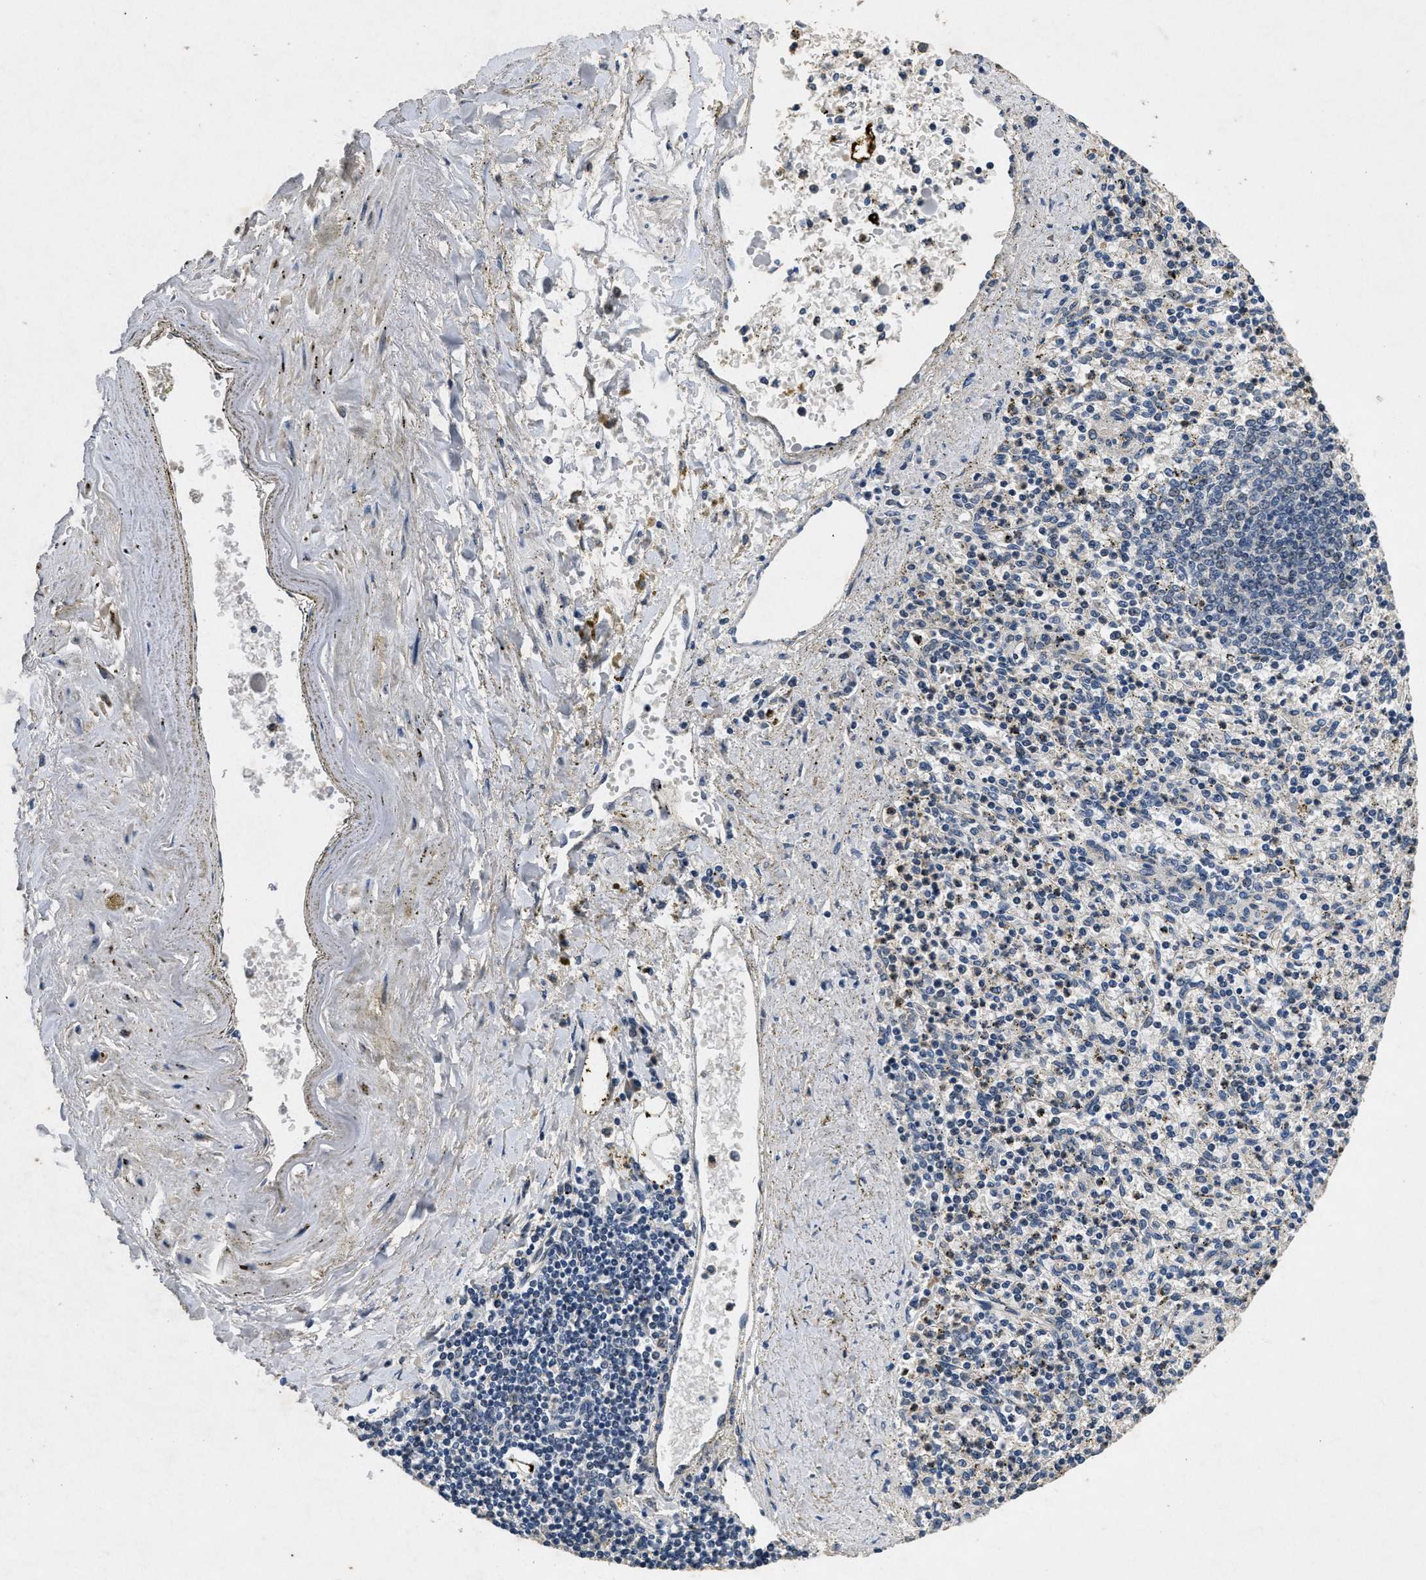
{"staining": {"intensity": "negative", "quantity": "none", "location": "none"}, "tissue": "spleen", "cell_type": "Cells in red pulp", "image_type": "normal", "snomed": [{"axis": "morphology", "description": "Normal tissue, NOS"}, {"axis": "topography", "description": "Spleen"}], "caption": "Human spleen stained for a protein using immunohistochemistry (IHC) shows no positivity in cells in red pulp.", "gene": "PAPOLG", "patient": {"sex": "male", "age": 72}}